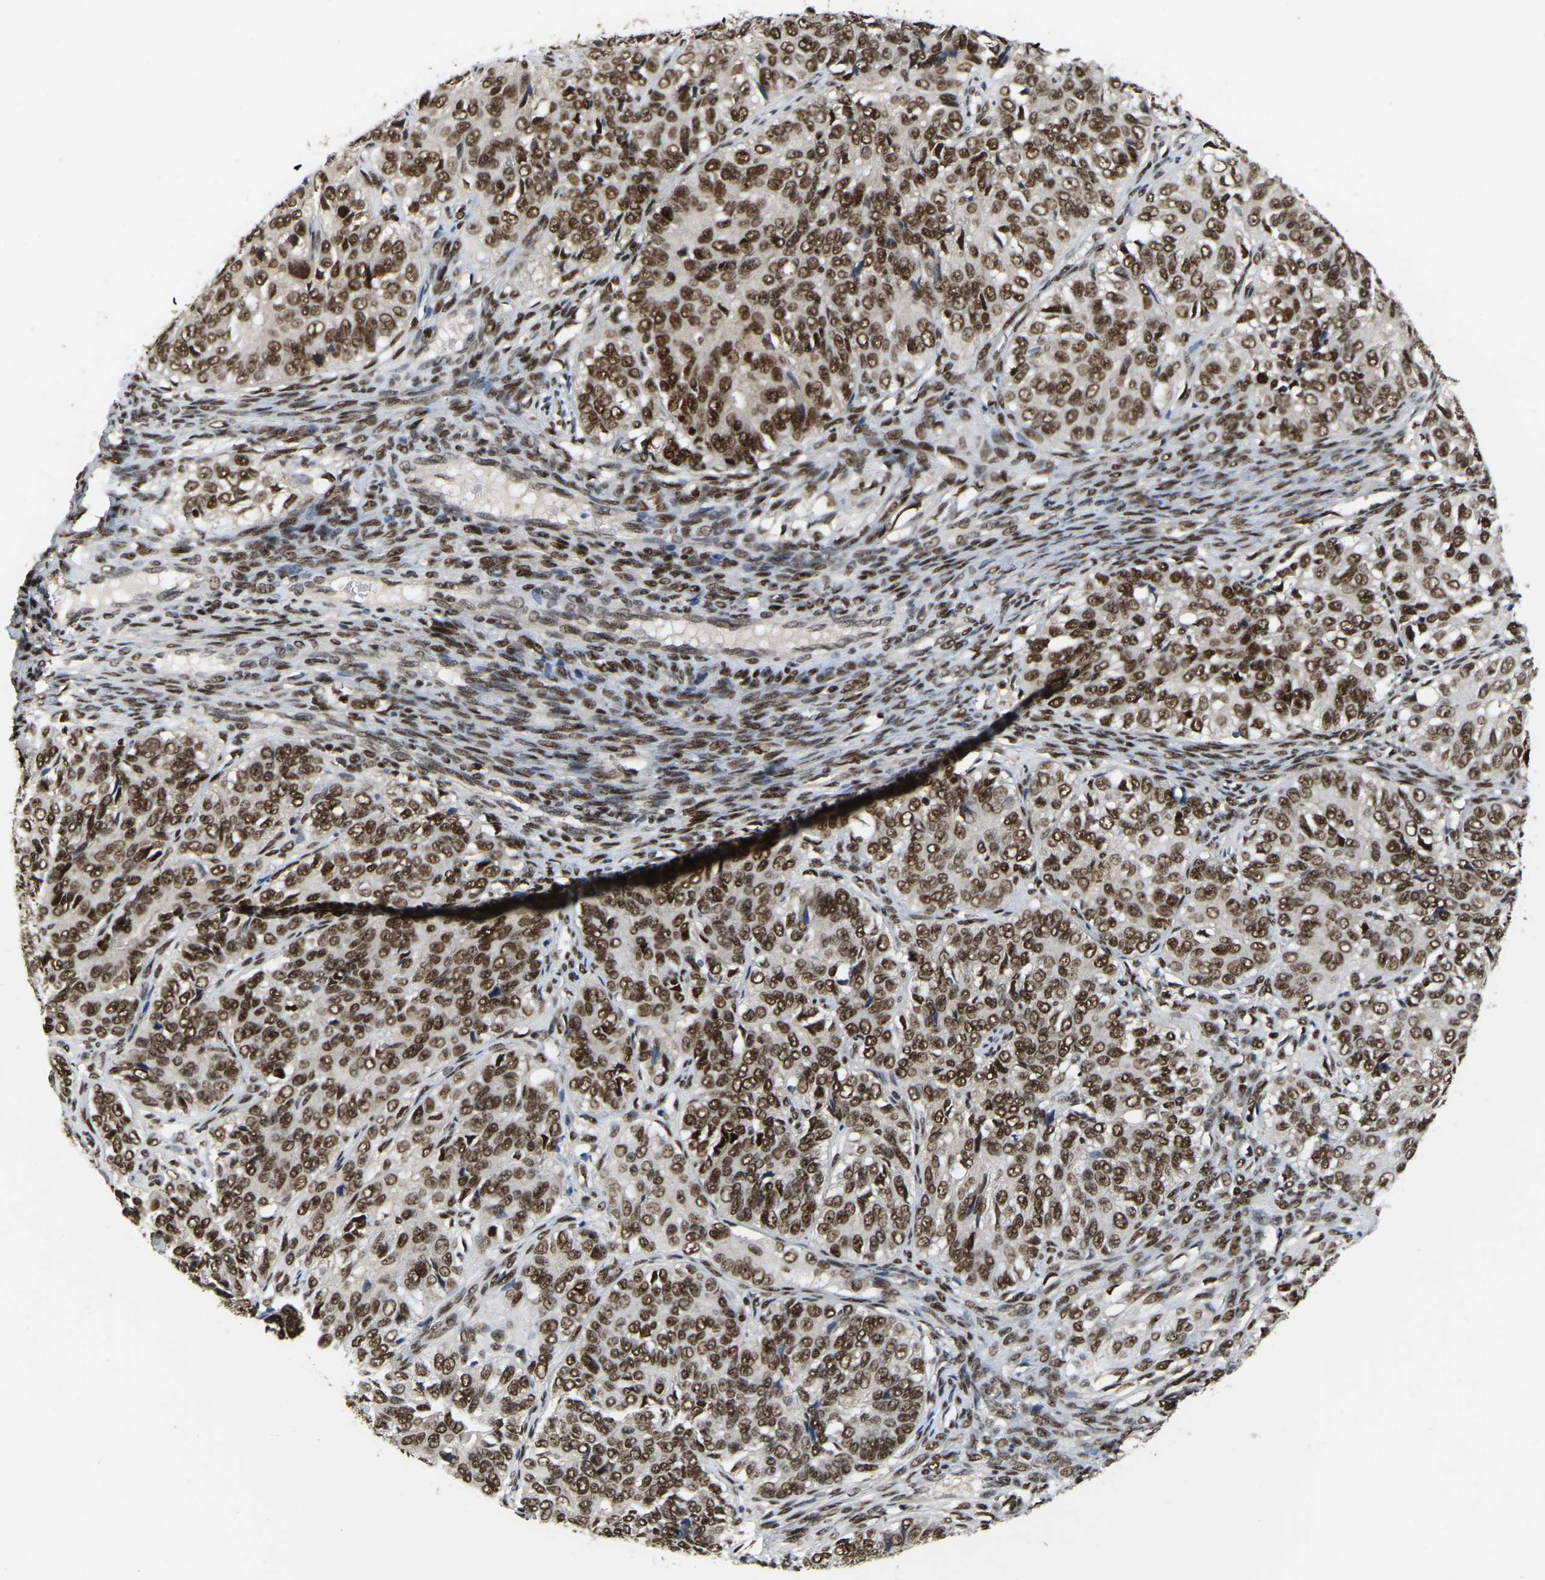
{"staining": {"intensity": "moderate", "quantity": ">75%", "location": "nuclear"}, "tissue": "ovarian cancer", "cell_type": "Tumor cells", "image_type": "cancer", "snomed": [{"axis": "morphology", "description": "Carcinoma, endometroid"}, {"axis": "topography", "description": "Ovary"}], "caption": "Tumor cells display medium levels of moderate nuclear expression in approximately >75% of cells in human endometroid carcinoma (ovarian).", "gene": "TBL1XR1", "patient": {"sex": "female", "age": 51}}